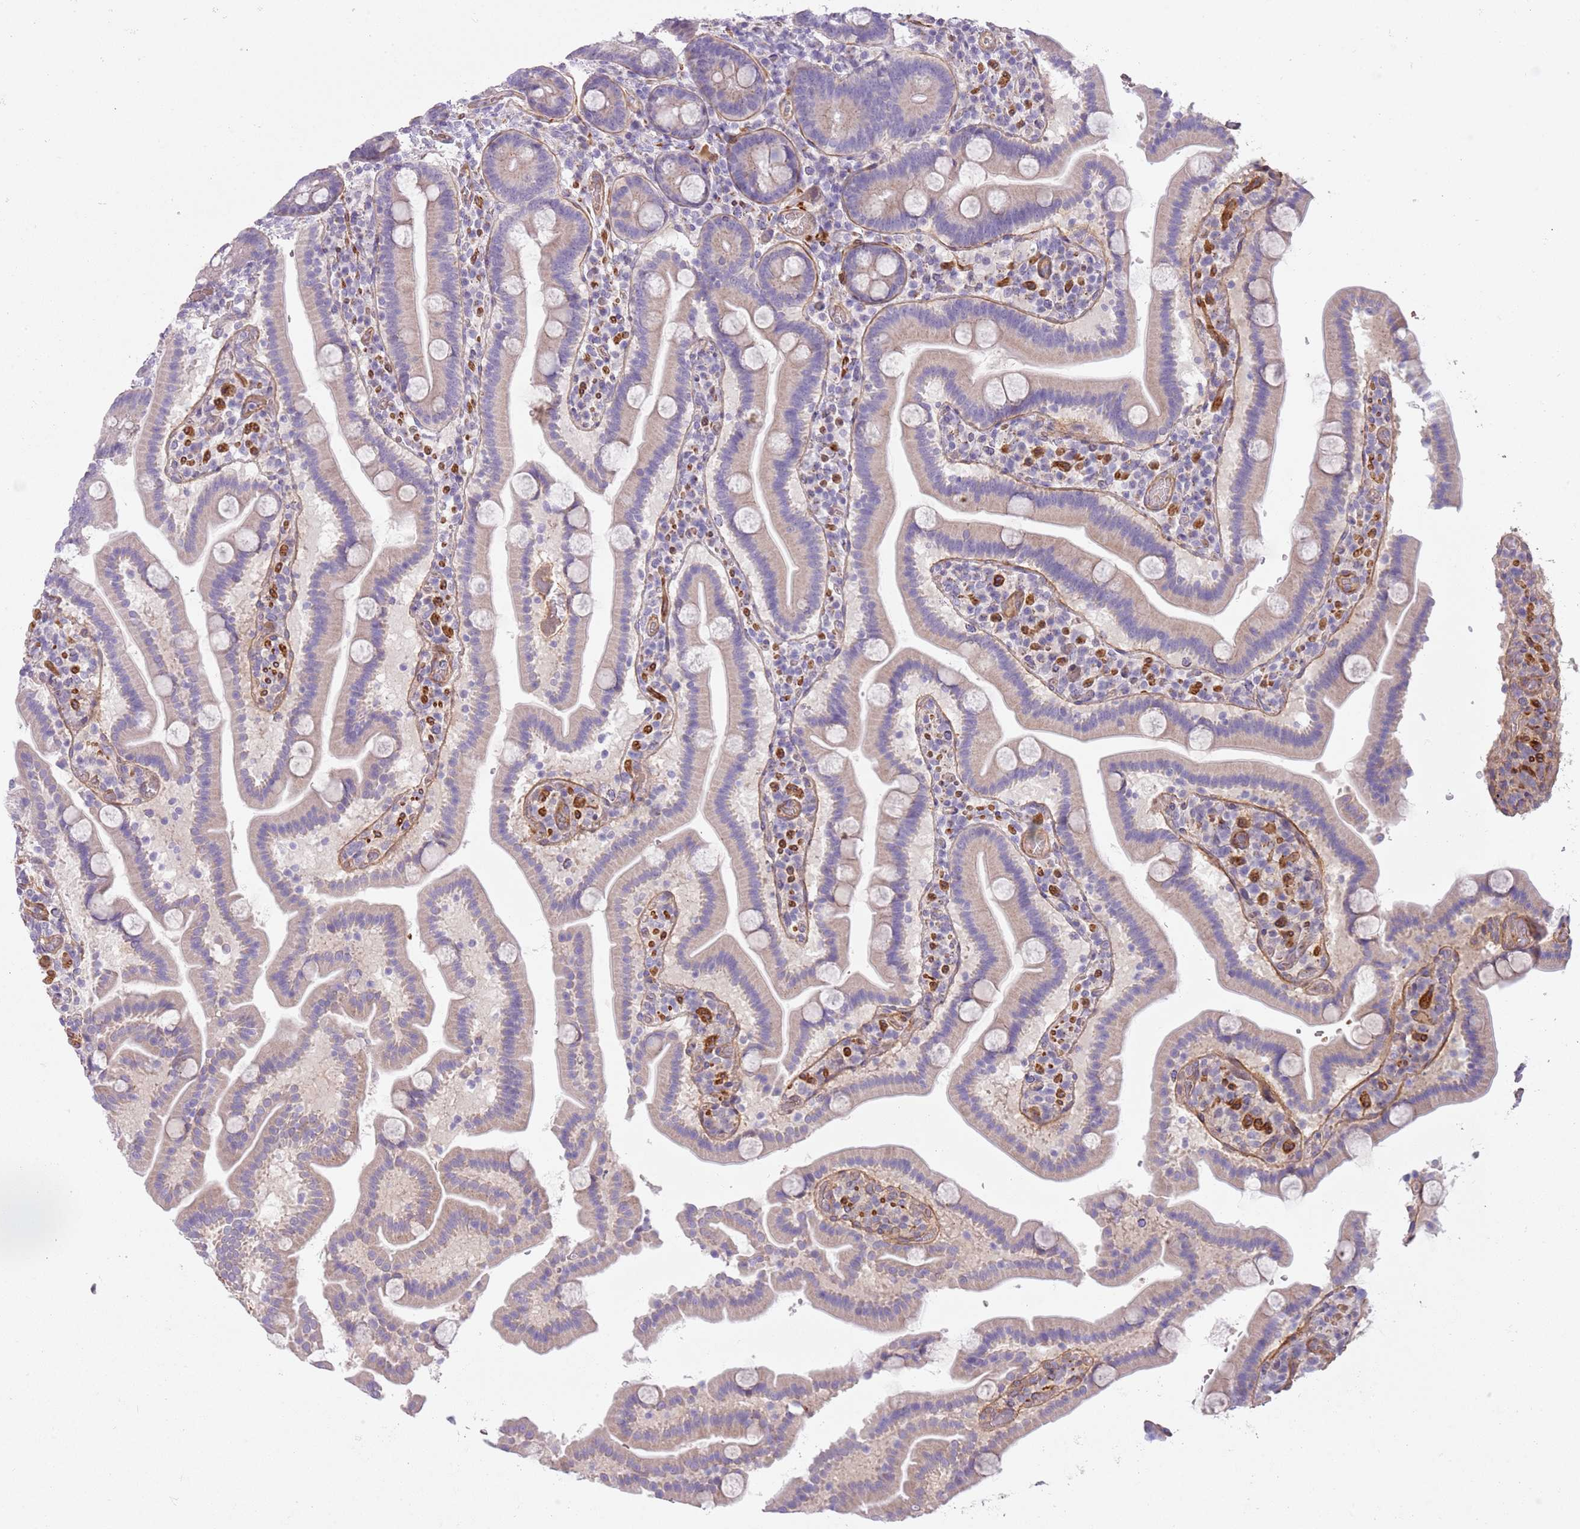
{"staining": {"intensity": "weak", "quantity": "25%-75%", "location": "cytoplasmic/membranous"}, "tissue": "duodenum", "cell_type": "Glandular cells", "image_type": "normal", "snomed": [{"axis": "morphology", "description": "Normal tissue, NOS"}, {"axis": "topography", "description": "Duodenum"}], "caption": "Immunohistochemical staining of normal duodenum displays low levels of weak cytoplasmic/membranous expression in about 25%-75% of glandular cells. (DAB (3,3'-diaminobenzidine) IHC, brown staining for protein, blue staining for nuclei).", "gene": "TINAGL1", "patient": {"sex": "male", "age": 55}}